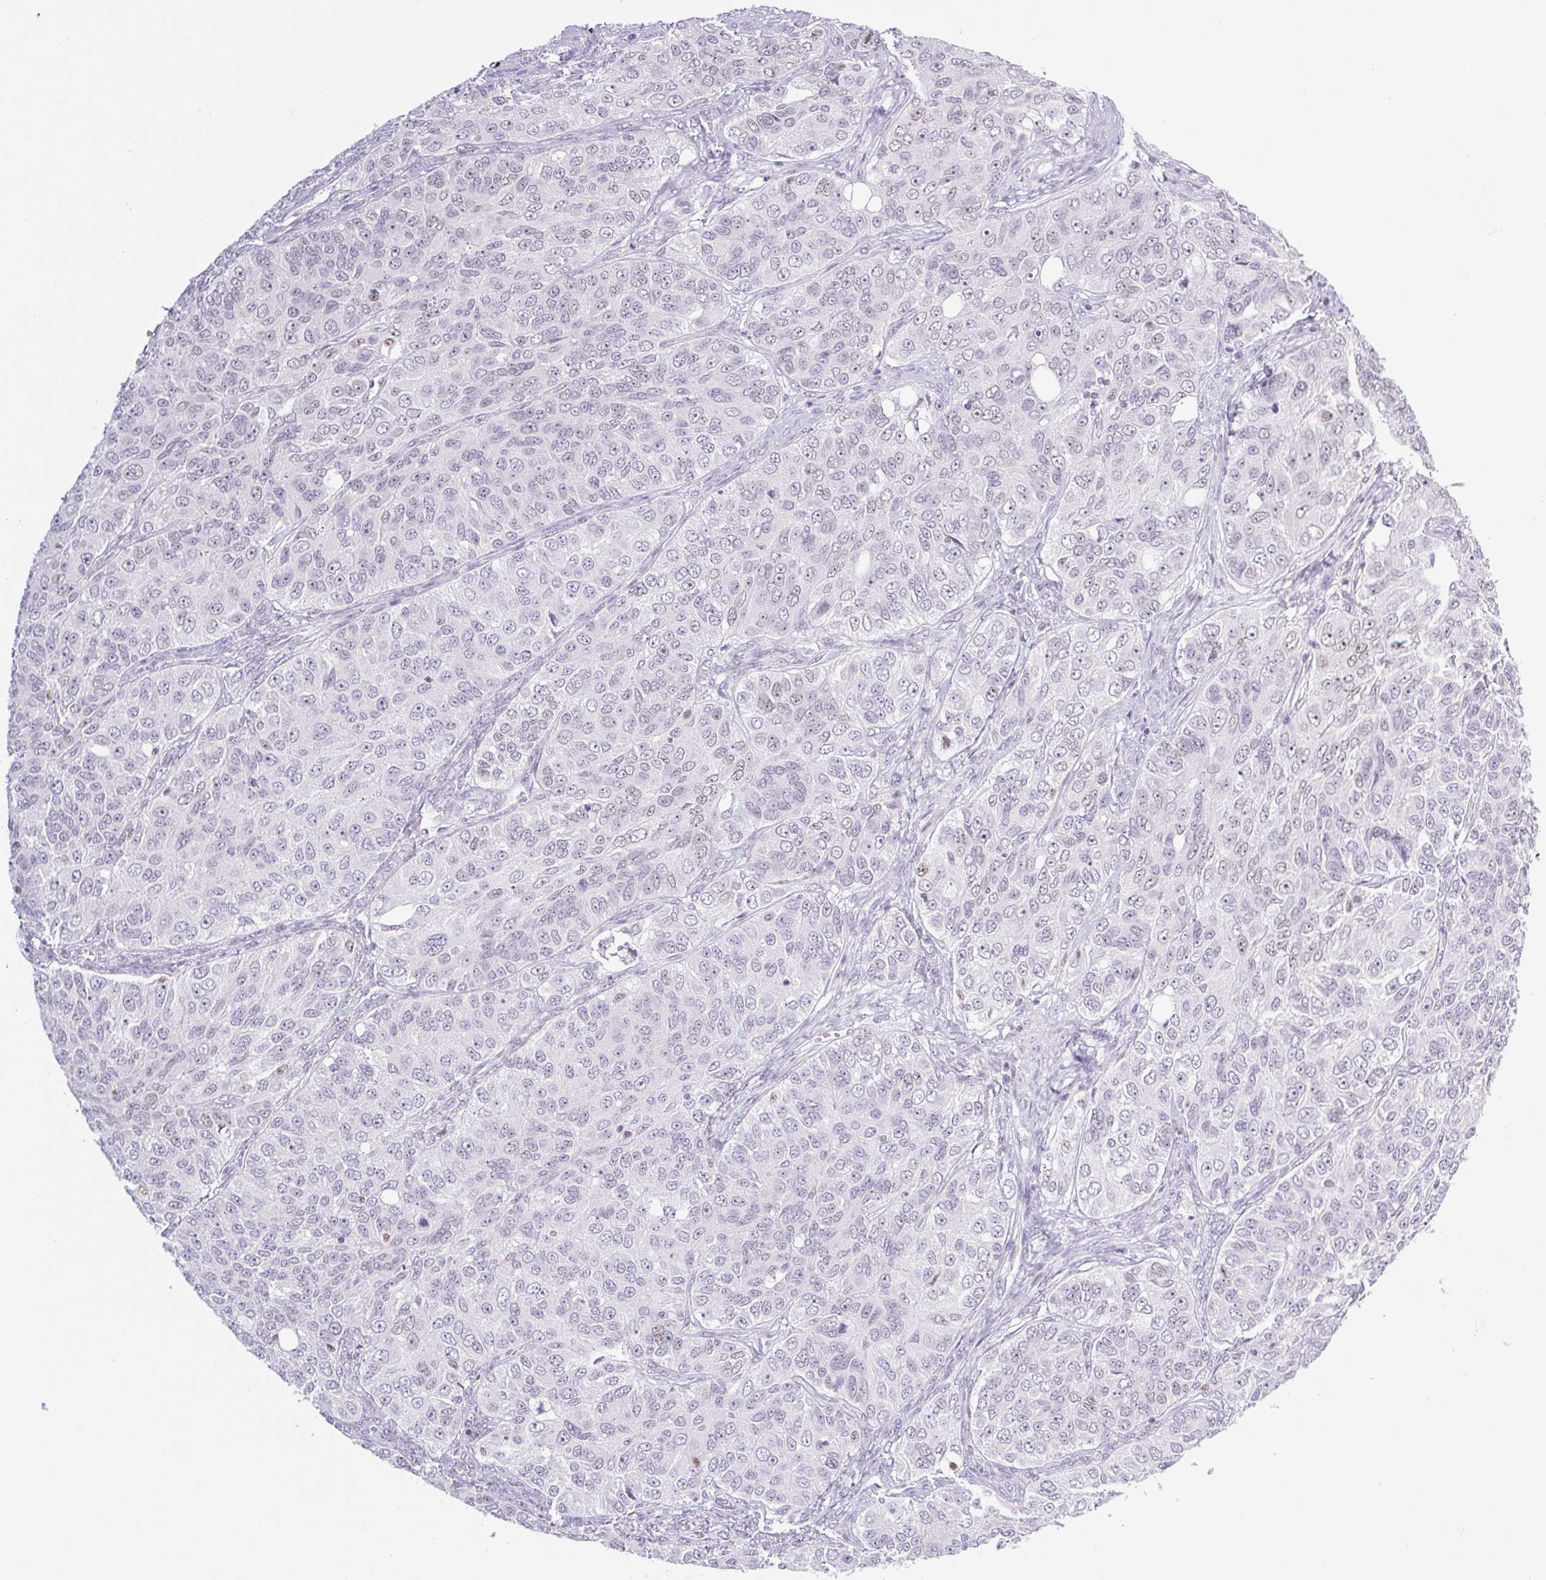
{"staining": {"intensity": "weak", "quantity": "<25%", "location": "nuclear"}, "tissue": "ovarian cancer", "cell_type": "Tumor cells", "image_type": "cancer", "snomed": [{"axis": "morphology", "description": "Carcinoma, endometroid"}, {"axis": "topography", "description": "Ovary"}], "caption": "IHC image of neoplastic tissue: human endometroid carcinoma (ovarian) stained with DAB (3,3'-diaminobenzidine) demonstrates no significant protein positivity in tumor cells.", "gene": "TLE3", "patient": {"sex": "female", "age": 51}}